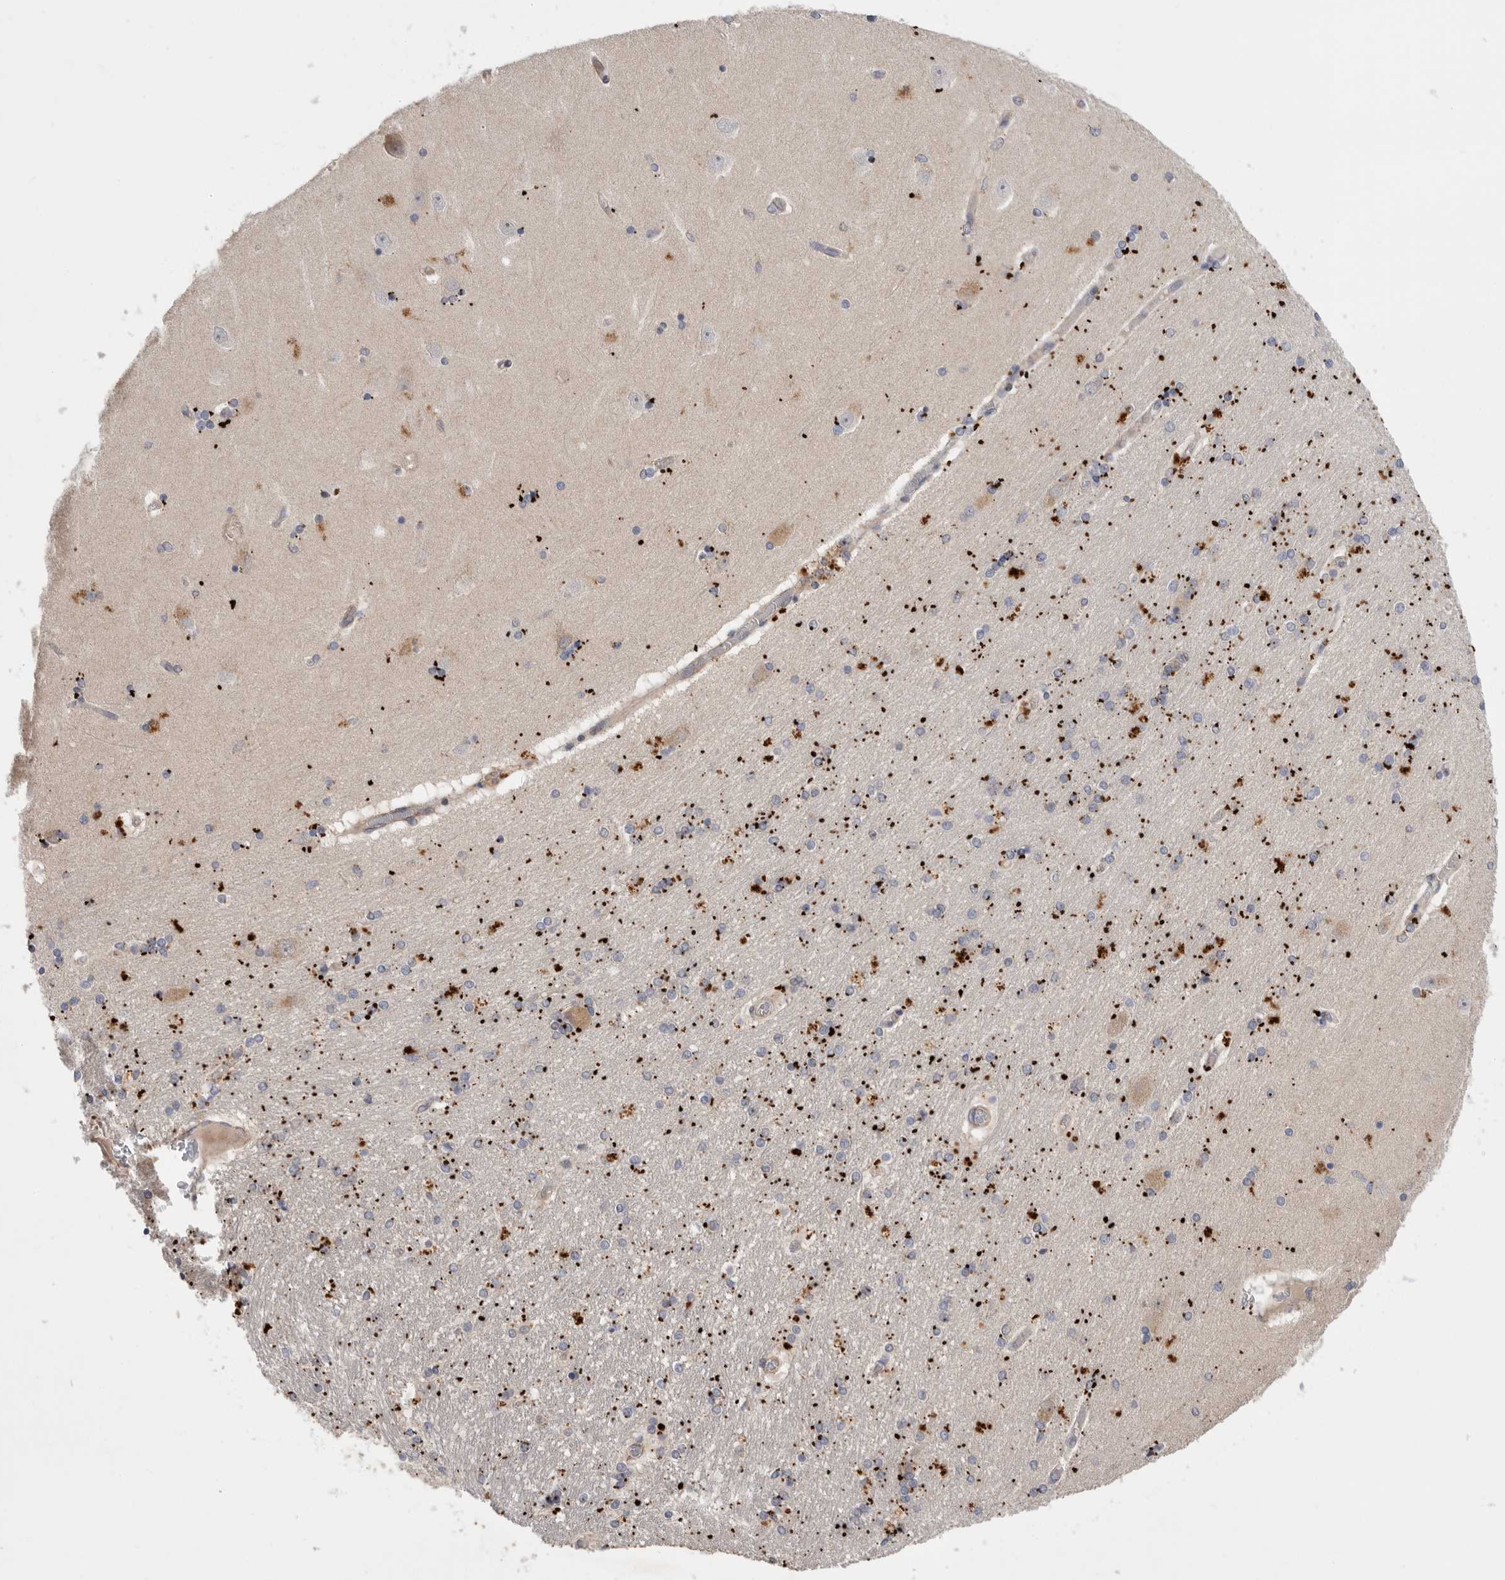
{"staining": {"intensity": "negative", "quantity": "none", "location": "none"}, "tissue": "hippocampus", "cell_type": "Glial cells", "image_type": "normal", "snomed": [{"axis": "morphology", "description": "Normal tissue, NOS"}, {"axis": "topography", "description": "Hippocampus"}], "caption": "Histopathology image shows no significant protein staining in glial cells of benign hippocampus.", "gene": "MTFR1L", "patient": {"sex": "female", "age": 54}}